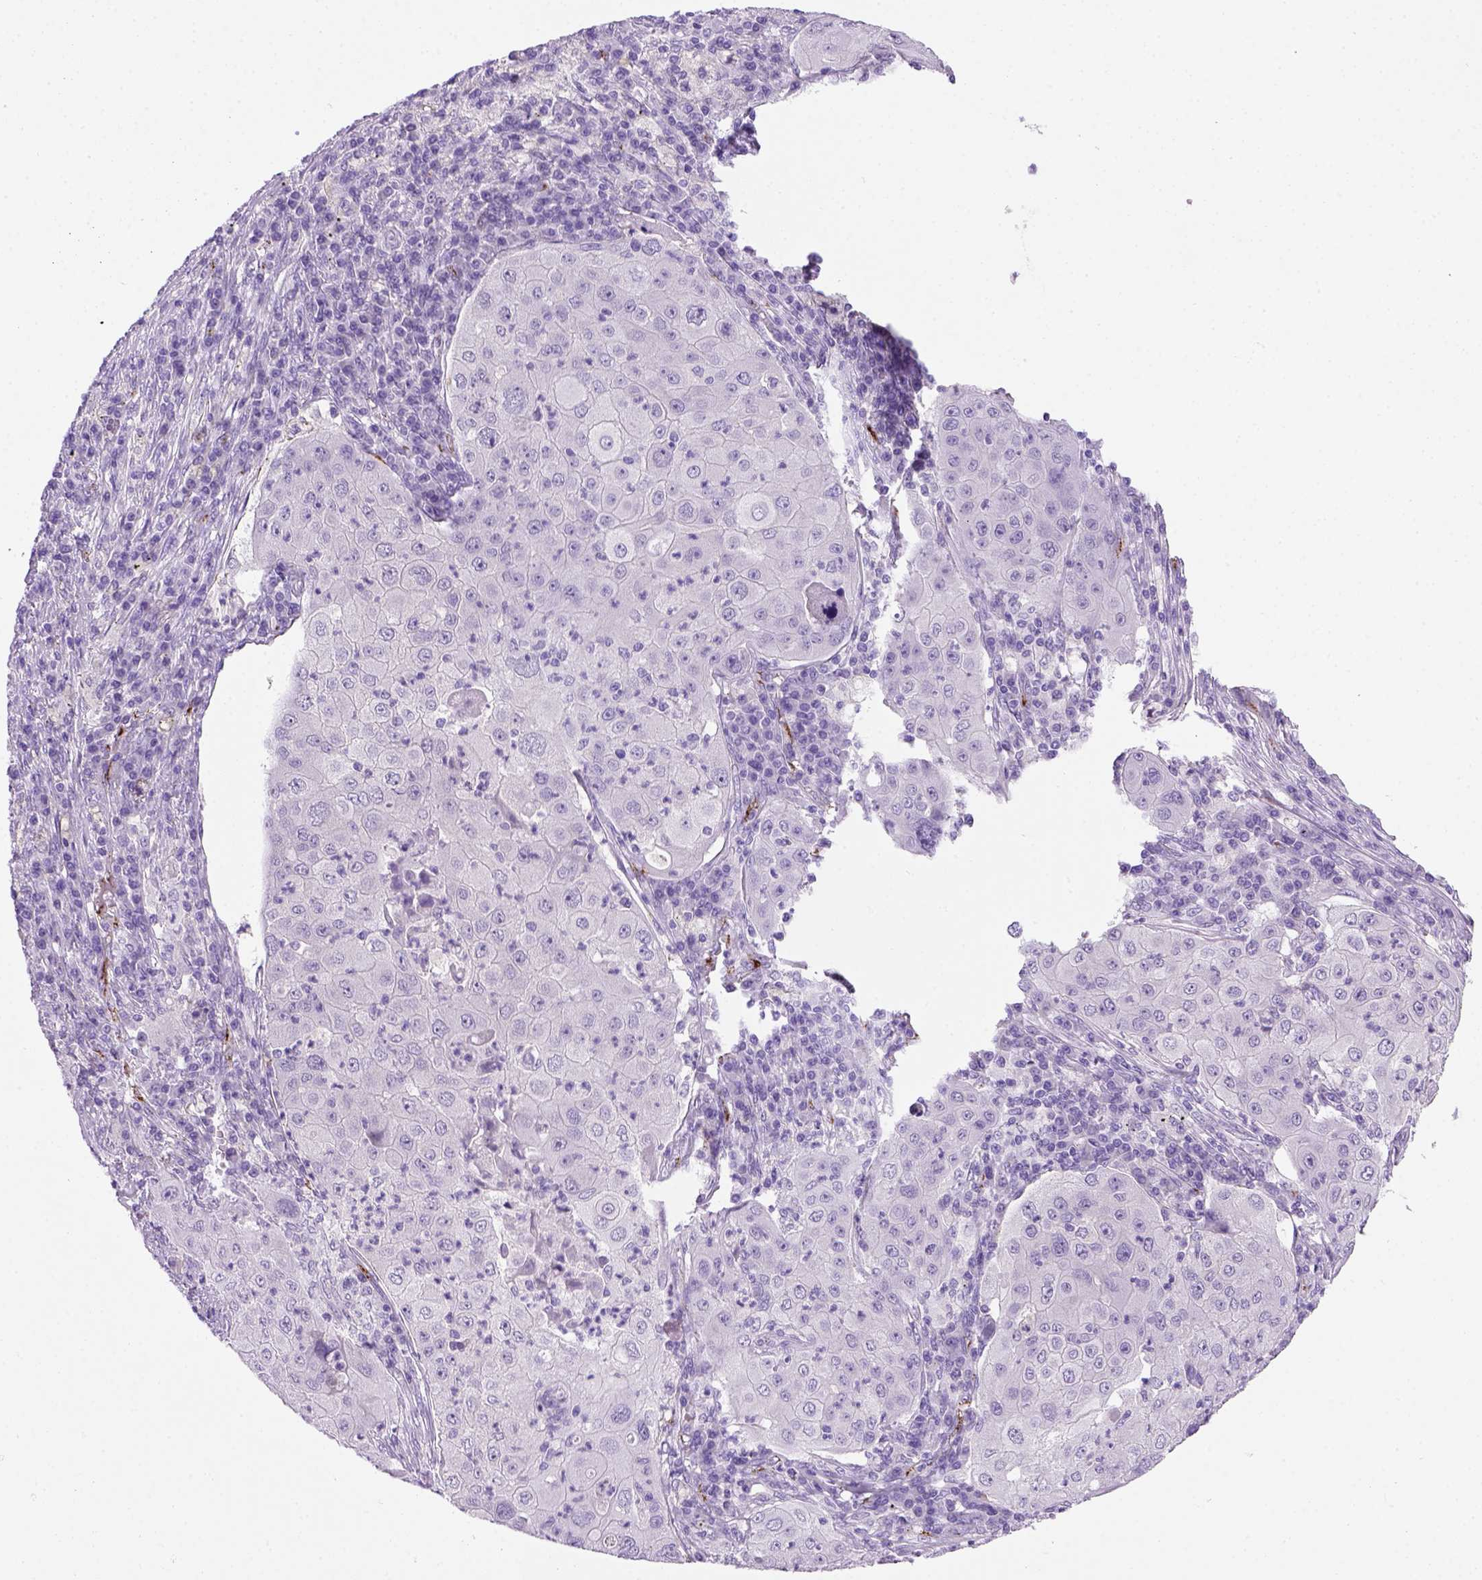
{"staining": {"intensity": "negative", "quantity": "none", "location": "none"}, "tissue": "lung cancer", "cell_type": "Tumor cells", "image_type": "cancer", "snomed": [{"axis": "morphology", "description": "Squamous cell carcinoma, NOS"}, {"axis": "topography", "description": "Lung"}], "caption": "Protein analysis of squamous cell carcinoma (lung) shows no significant positivity in tumor cells.", "gene": "VWF", "patient": {"sex": "female", "age": 59}}